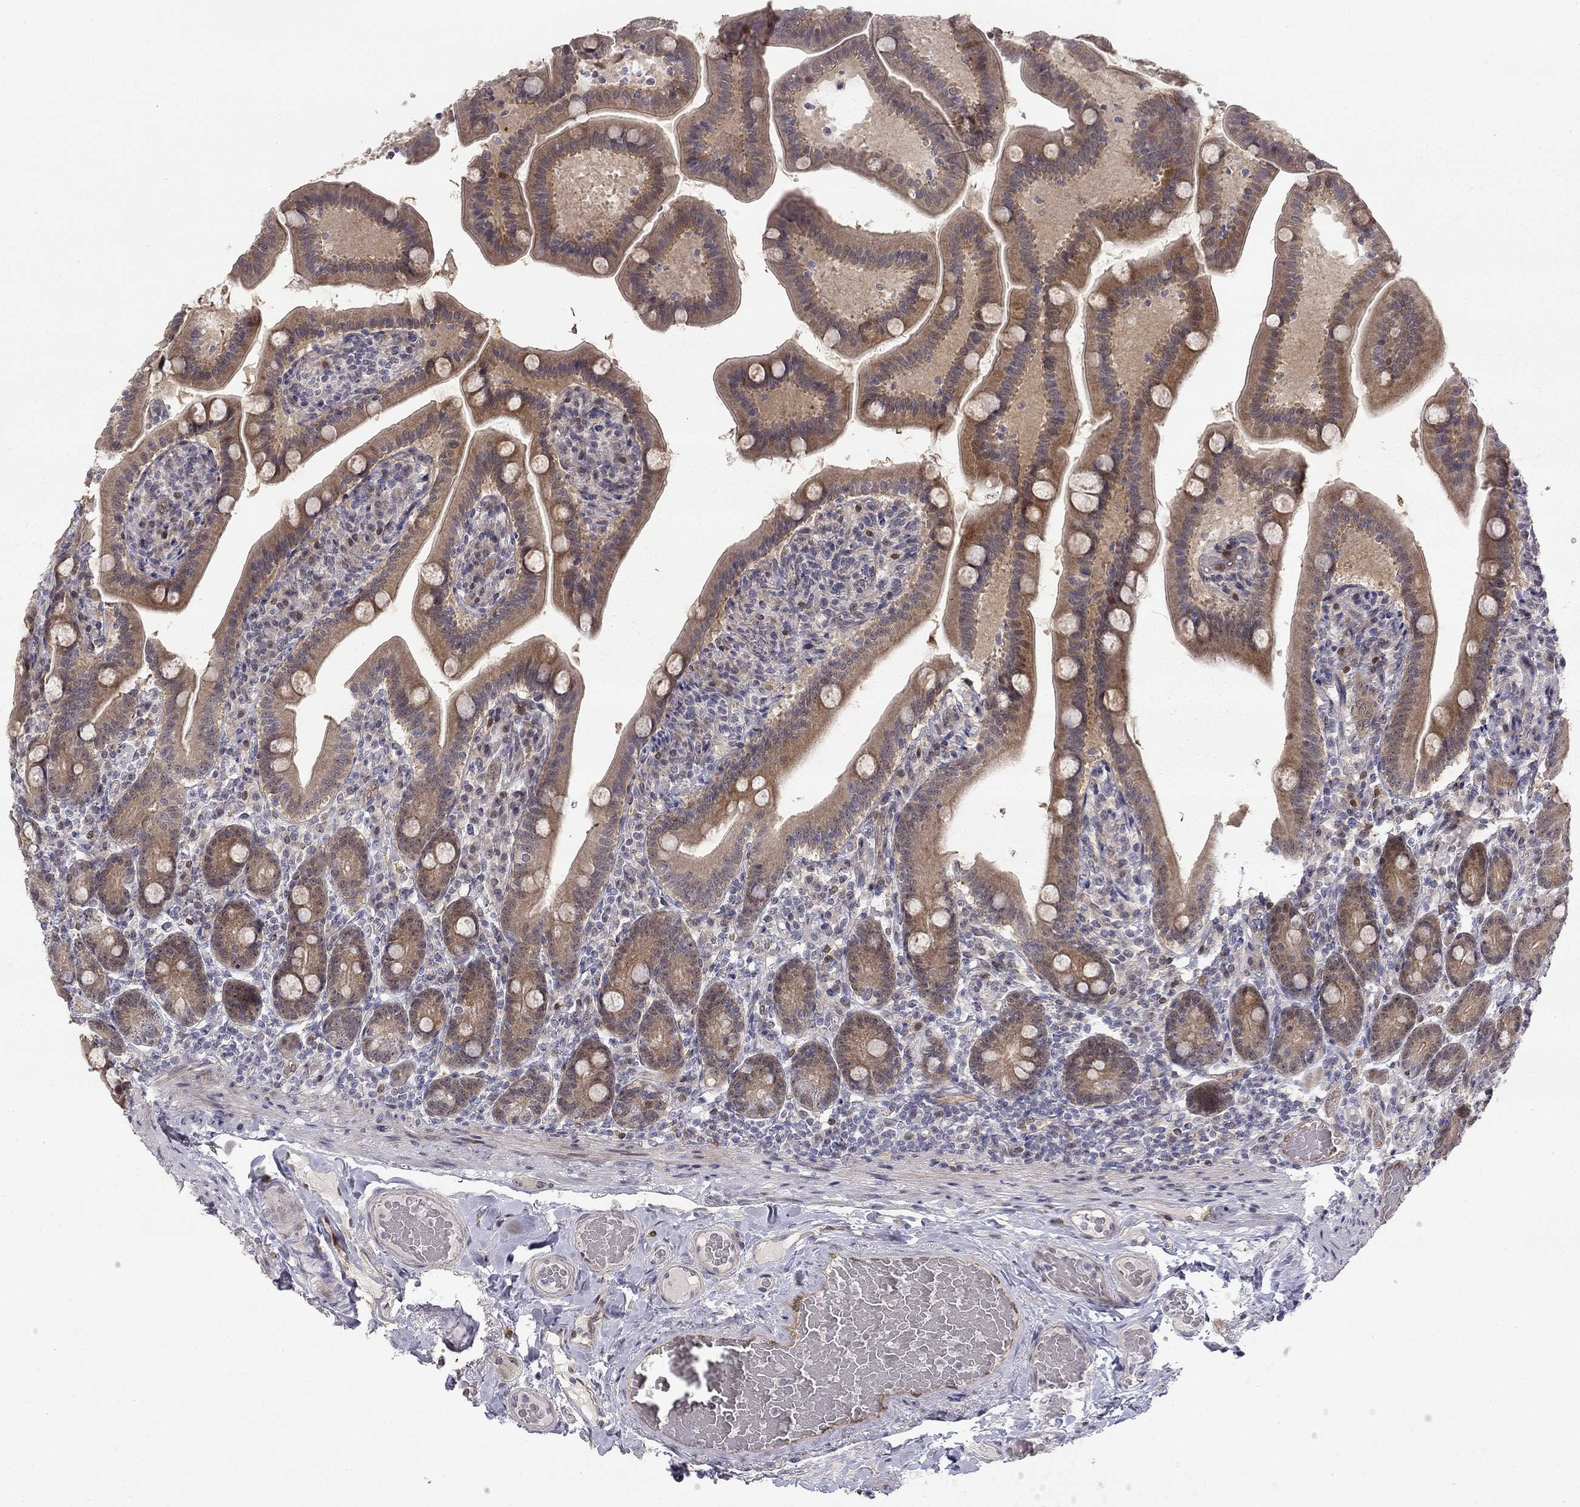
{"staining": {"intensity": "moderate", "quantity": ">75%", "location": "cytoplasmic/membranous"}, "tissue": "small intestine", "cell_type": "Glandular cells", "image_type": "normal", "snomed": [{"axis": "morphology", "description": "Normal tissue, NOS"}, {"axis": "topography", "description": "Small intestine"}], "caption": "This is an image of immunohistochemistry (IHC) staining of benign small intestine, which shows moderate positivity in the cytoplasmic/membranous of glandular cells.", "gene": "STXBP6", "patient": {"sex": "male", "age": 66}}